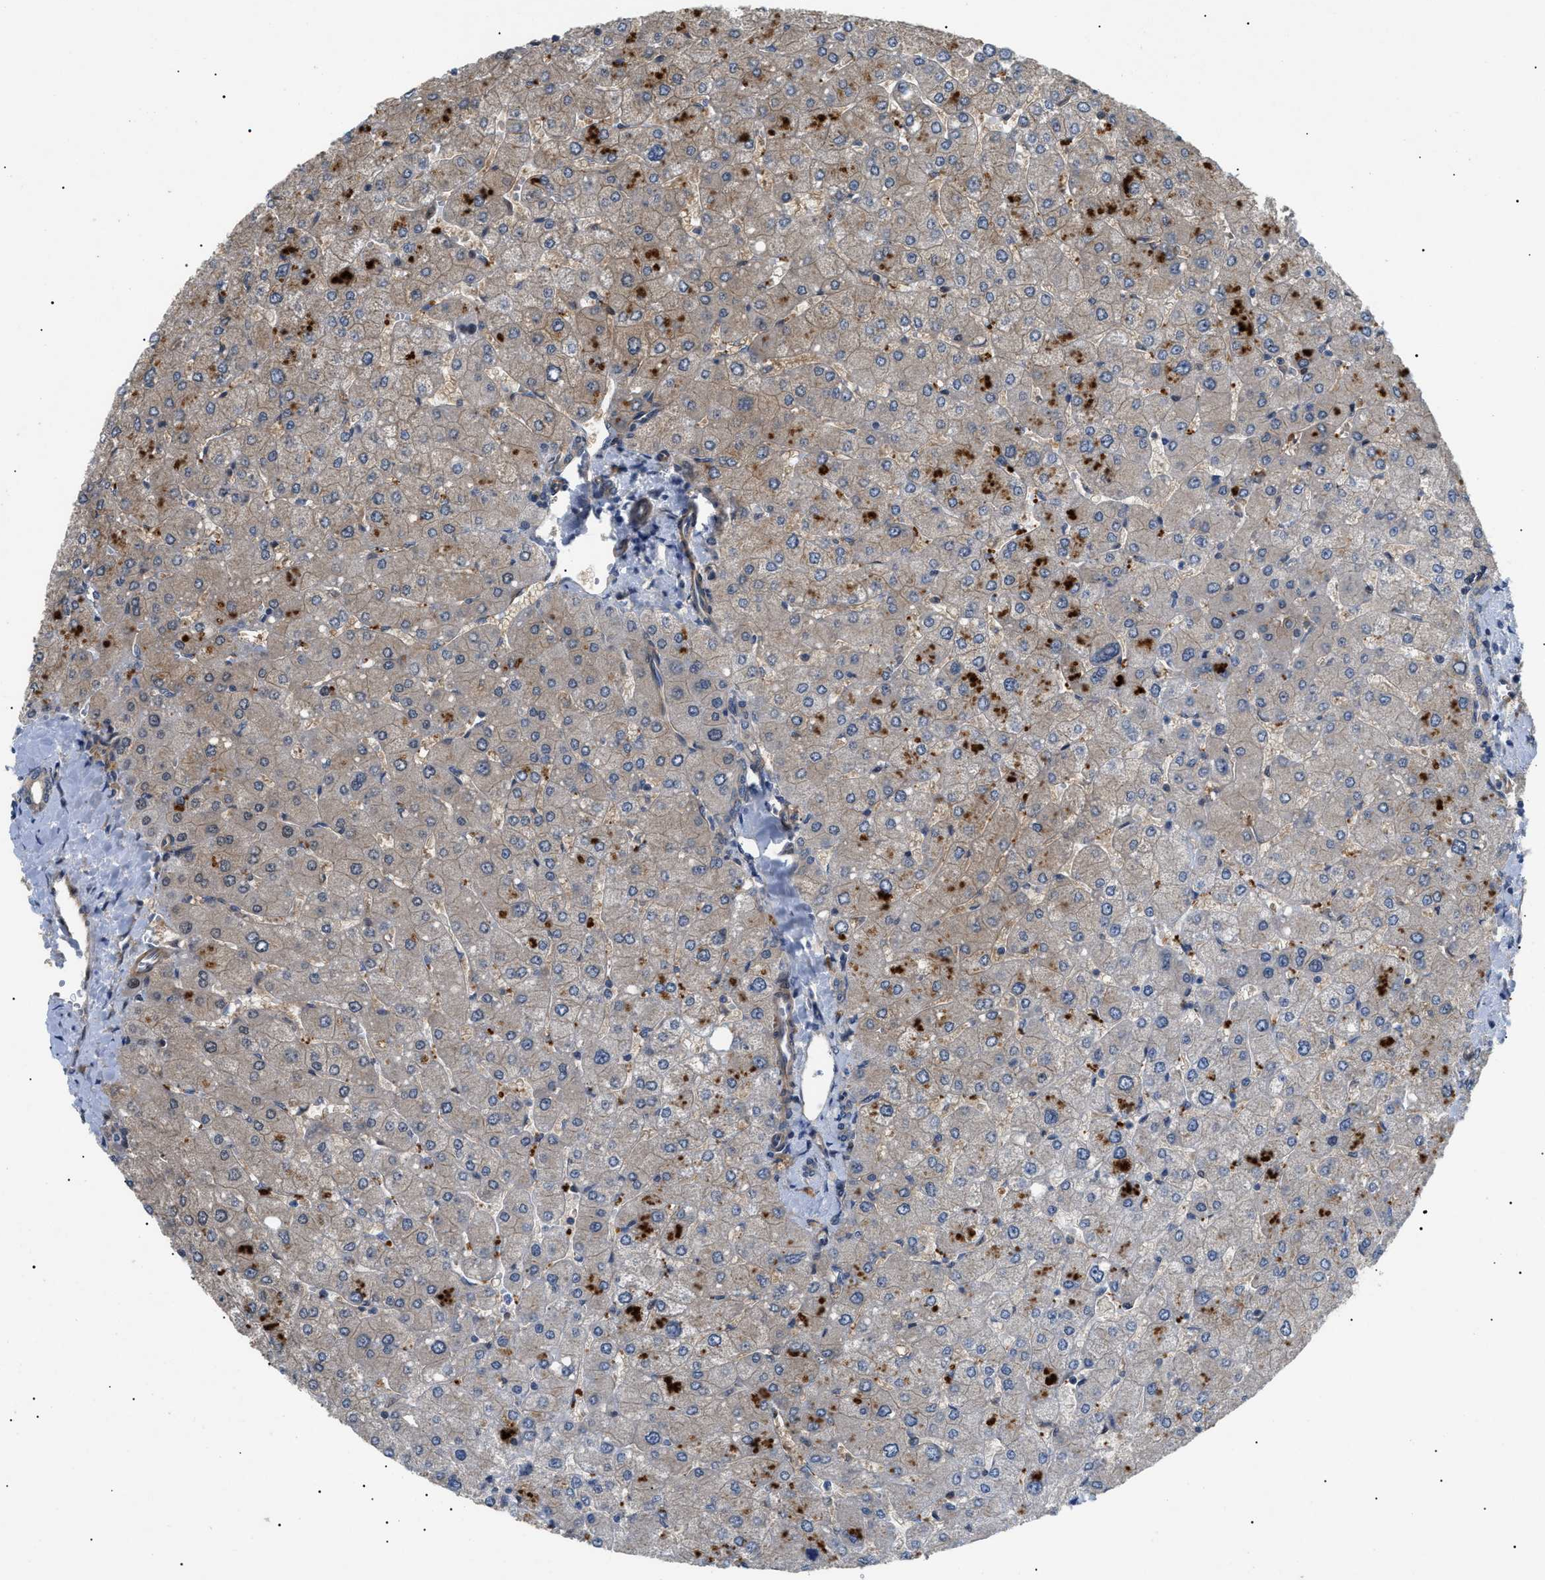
{"staining": {"intensity": "weak", "quantity": ">75%", "location": "cytoplasmic/membranous"}, "tissue": "liver", "cell_type": "Cholangiocytes", "image_type": "normal", "snomed": [{"axis": "morphology", "description": "Normal tissue, NOS"}, {"axis": "topography", "description": "Liver"}], "caption": "An image of human liver stained for a protein shows weak cytoplasmic/membranous brown staining in cholangiocytes.", "gene": "CRCP", "patient": {"sex": "male", "age": 55}}